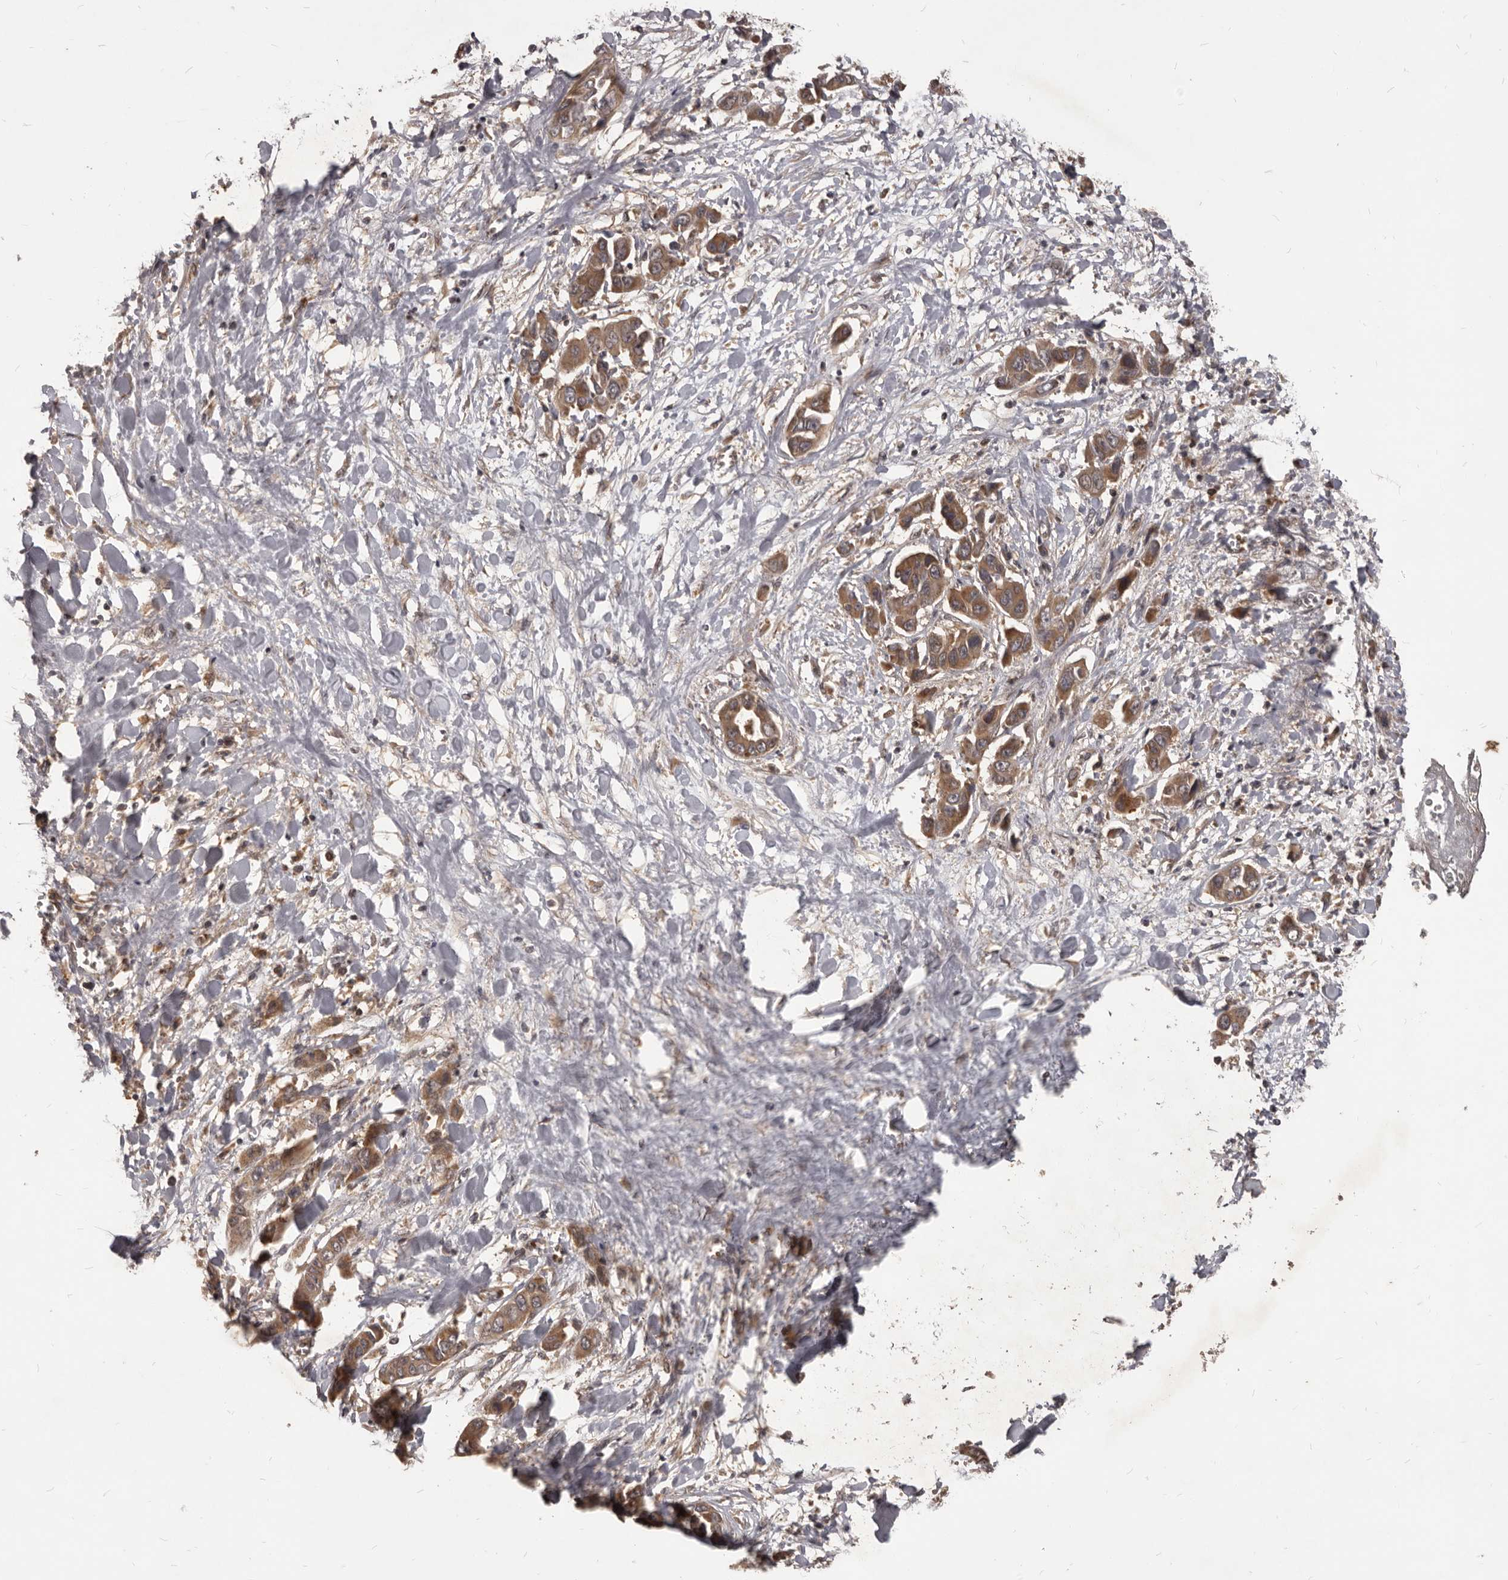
{"staining": {"intensity": "moderate", "quantity": ">75%", "location": "cytoplasmic/membranous"}, "tissue": "liver cancer", "cell_type": "Tumor cells", "image_type": "cancer", "snomed": [{"axis": "morphology", "description": "Cholangiocarcinoma"}, {"axis": "topography", "description": "Liver"}], "caption": "Liver cancer tissue displays moderate cytoplasmic/membranous staining in approximately >75% of tumor cells", "gene": "GABPB2", "patient": {"sex": "female", "age": 52}}